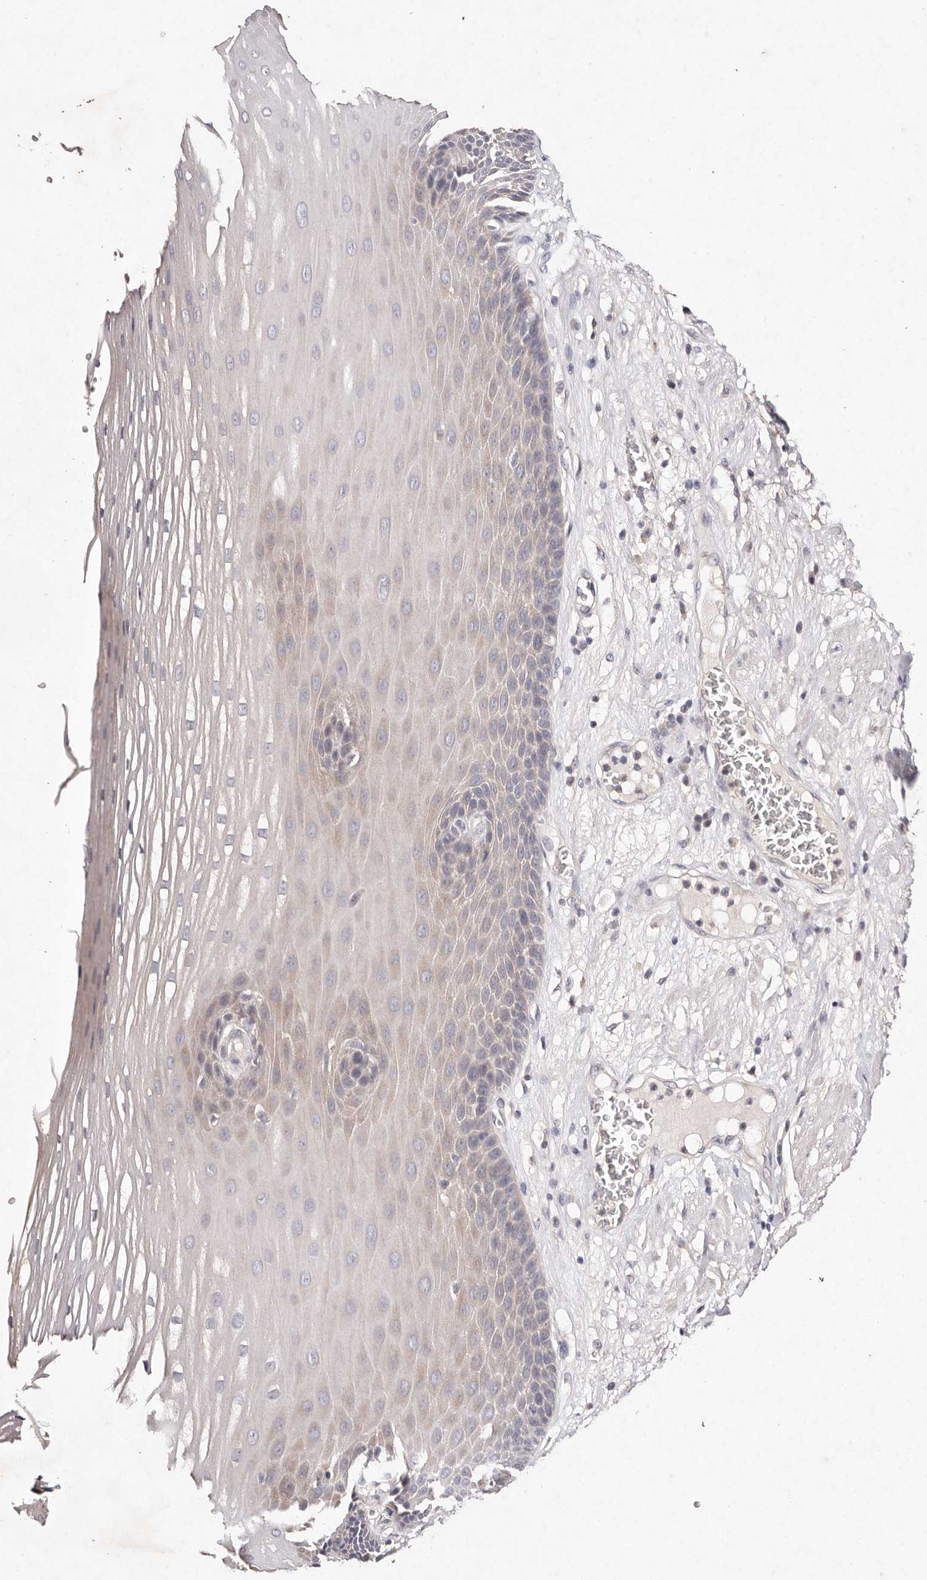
{"staining": {"intensity": "weak", "quantity": "<25%", "location": "cytoplasmic/membranous"}, "tissue": "esophagus", "cell_type": "Squamous epithelial cells", "image_type": "normal", "snomed": [{"axis": "morphology", "description": "Normal tissue, NOS"}, {"axis": "topography", "description": "Esophagus"}], "caption": "High power microscopy micrograph of an immunohistochemistry (IHC) histopathology image of normal esophagus, revealing no significant staining in squamous epithelial cells.", "gene": "TSC2", "patient": {"sex": "male", "age": 62}}